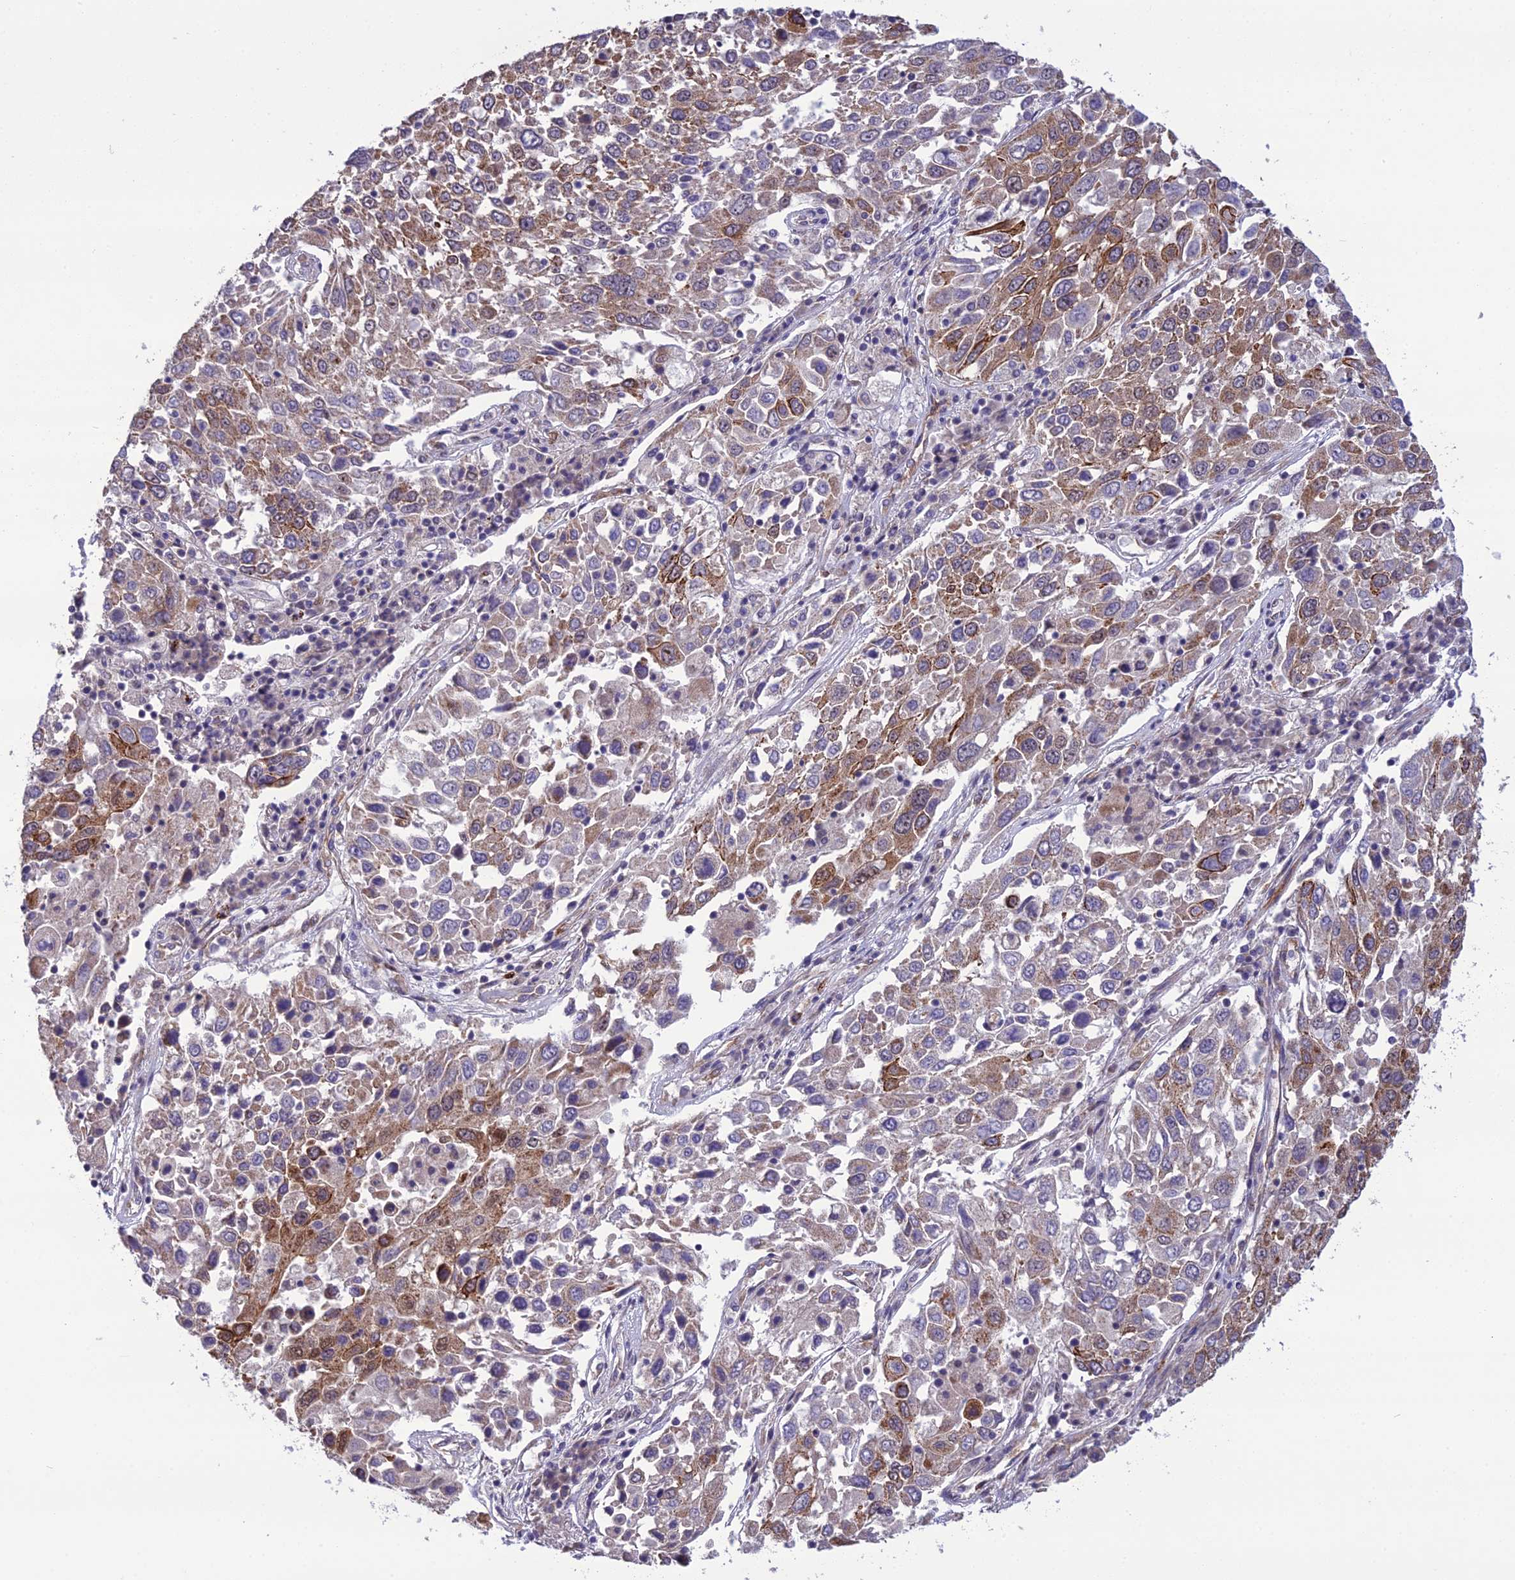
{"staining": {"intensity": "moderate", "quantity": "25%-75%", "location": "cytoplasmic/membranous"}, "tissue": "lung cancer", "cell_type": "Tumor cells", "image_type": "cancer", "snomed": [{"axis": "morphology", "description": "Squamous cell carcinoma, NOS"}, {"axis": "topography", "description": "Lung"}], "caption": "Immunohistochemical staining of human lung squamous cell carcinoma reveals medium levels of moderate cytoplasmic/membranous protein expression in approximately 25%-75% of tumor cells.", "gene": "NODAL", "patient": {"sex": "male", "age": 65}}